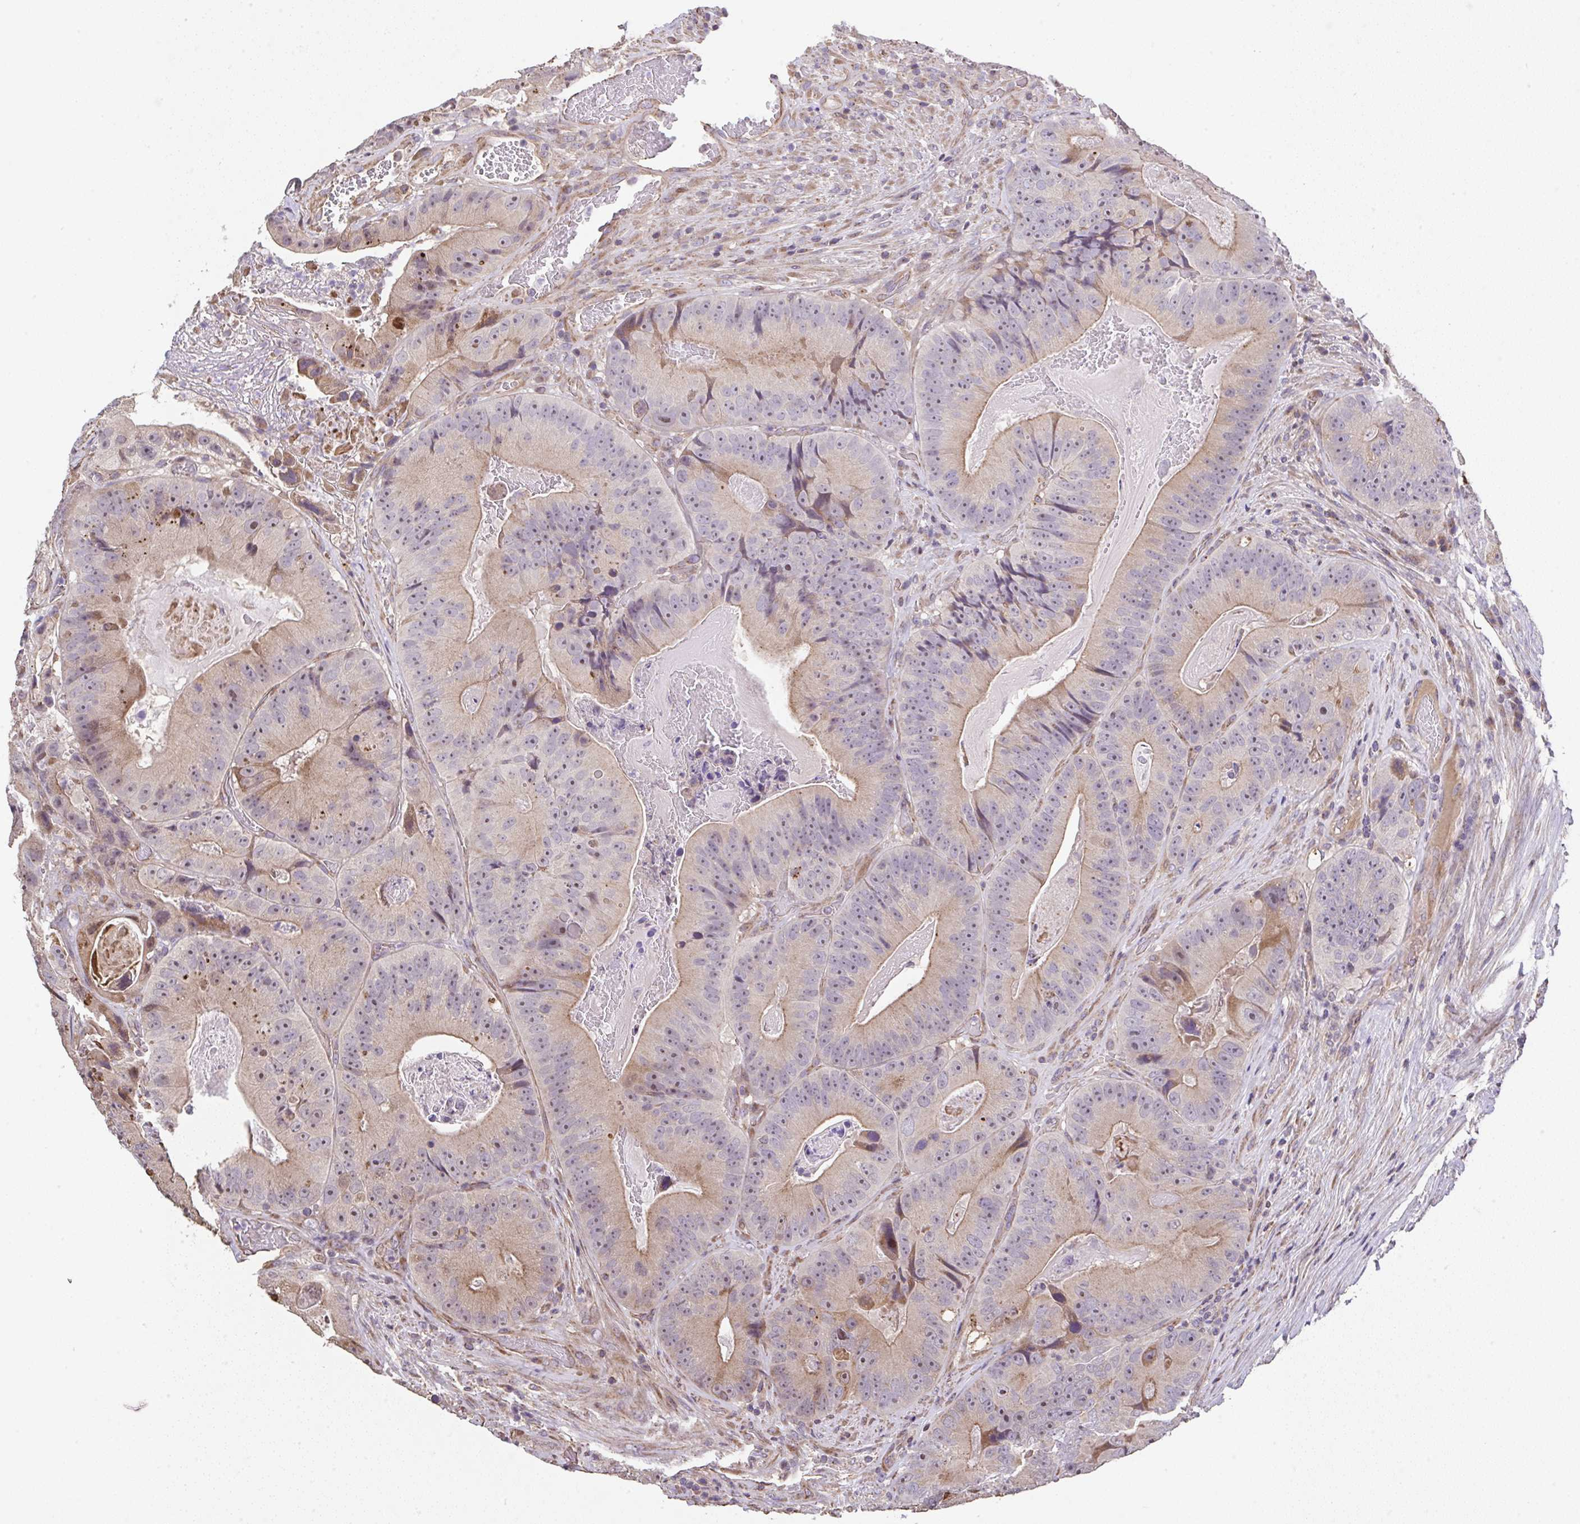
{"staining": {"intensity": "moderate", "quantity": "<25%", "location": "cytoplasmic/membranous"}, "tissue": "colorectal cancer", "cell_type": "Tumor cells", "image_type": "cancer", "snomed": [{"axis": "morphology", "description": "Adenocarcinoma, NOS"}, {"axis": "topography", "description": "Colon"}], "caption": "Adenocarcinoma (colorectal) stained with DAB IHC displays low levels of moderate cytoplasmic/membranous expression in approximately <25% of tumor cells. (DAB IHC with brightfield microscopy, high magnification).", "gene": "RUNDC3B", "patient": {"sex": "female", "age": 86}}